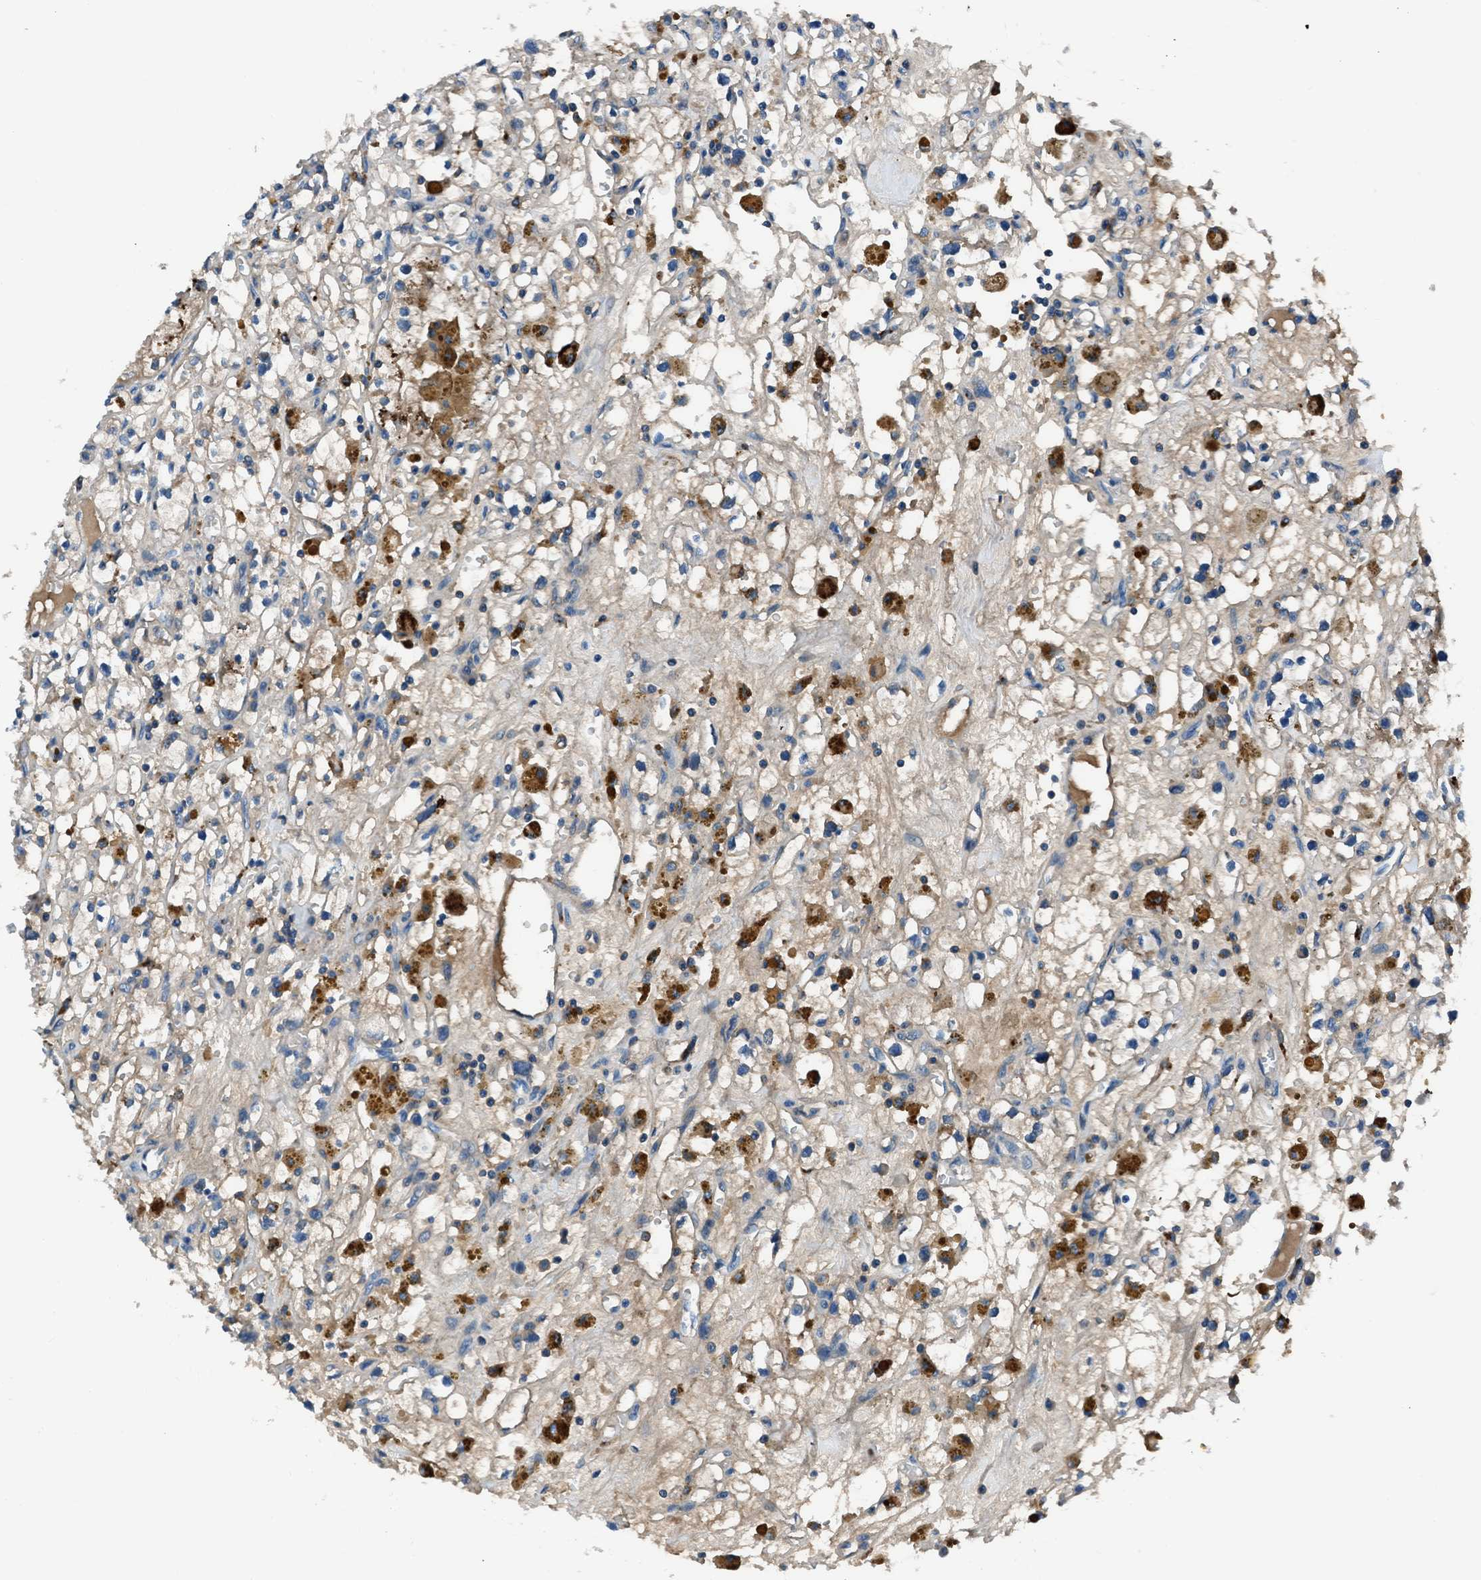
{"staining": {"intensity": "moderate", "quantity": "<25%", "location": "cytoplasmic/membranous"}, "tissue": "renal cancer", "cell_type": "Tumor cells", "image_type": "cancer", "snomed": [{"axis": "morphology", "description": "Adenocarcinoma, NOS"}, {"axis": "topography", "description": "Kidney"}], "caption": "Moderate cytoplasmic/membranous expression for a protein is present in about <25% of tumor cells of renal adenocarcinoma using immunohistochemistry (IHC).", "gene": "SLC38A6", "patient": {"sex": "male", "age": 56}}